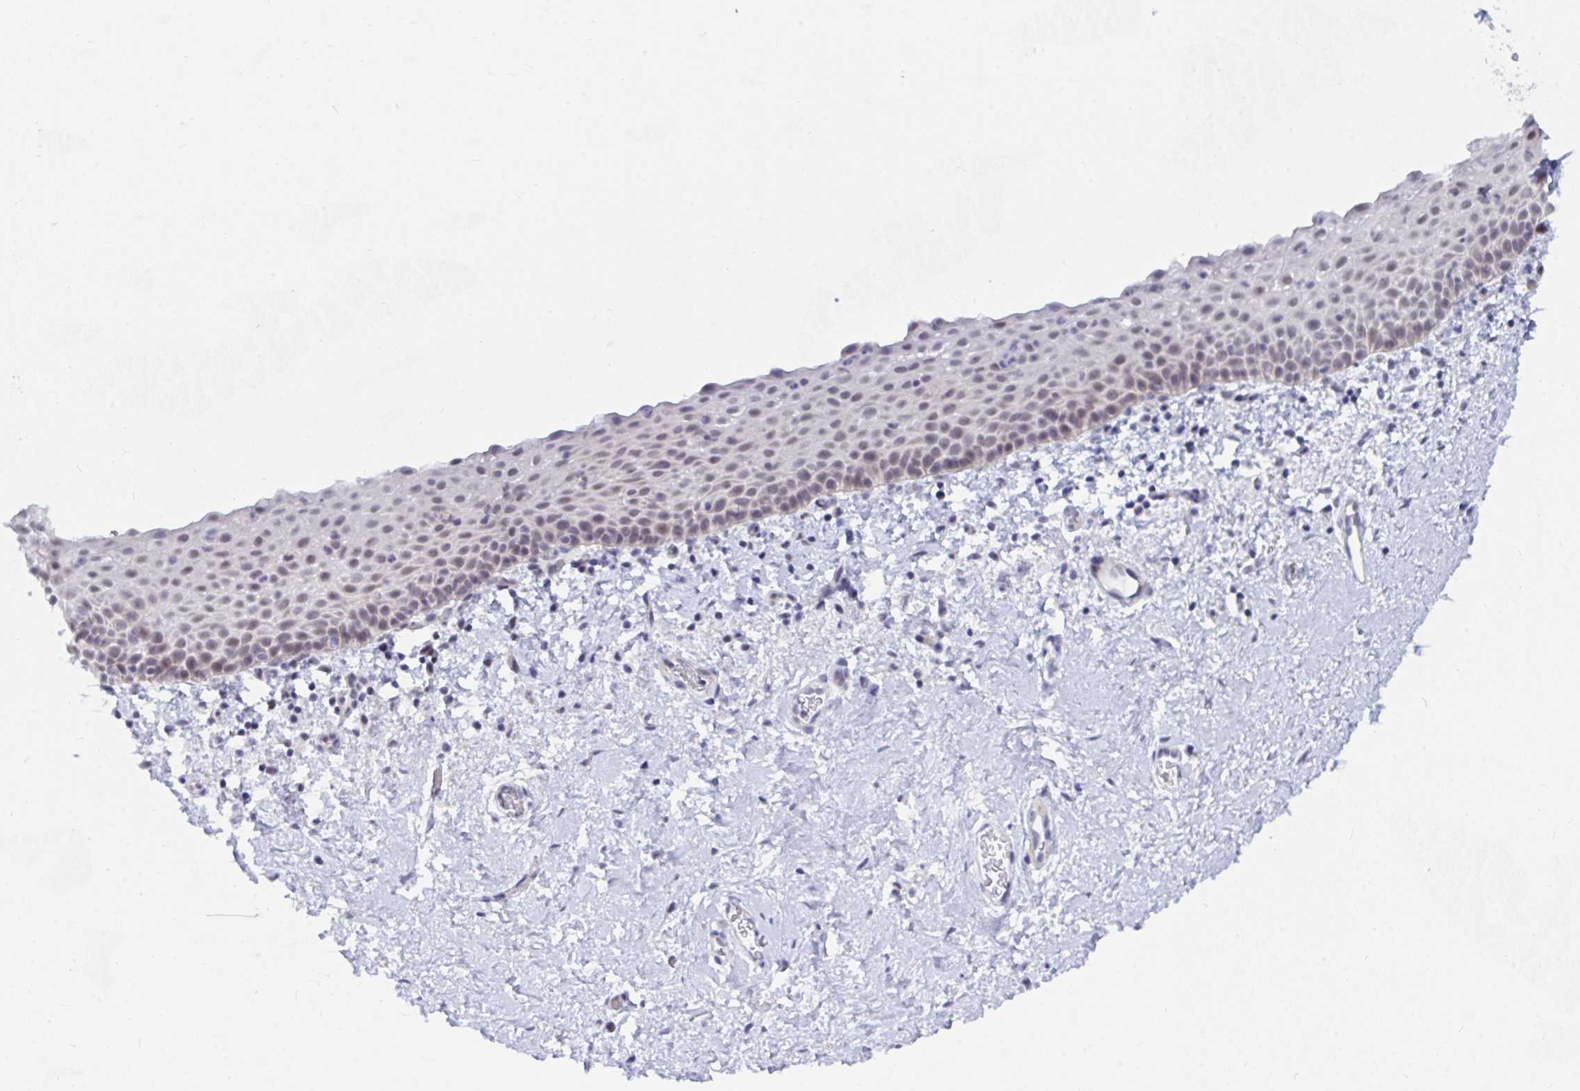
{"staining": {"intensity": "weak", "quantity": "25%-75%", "location": "nuclear"}, "tissue": "vagina", "cell_type": "Squamous epithelial cells", "image_type": "normal", "snomed": [{"axis": "morphology", "description": "Normal tissue, NOS"}, {"axis": "topography", "description": "Vagina"}], "caption": "This histopathology image displays immunohistochemistry staining of normal vagina, with low weak nuclear expression in approximately 25%-75% of squamous epithelial cells.", "gene": "DAOA", "patient": {"sex": "female", "age": 61}}